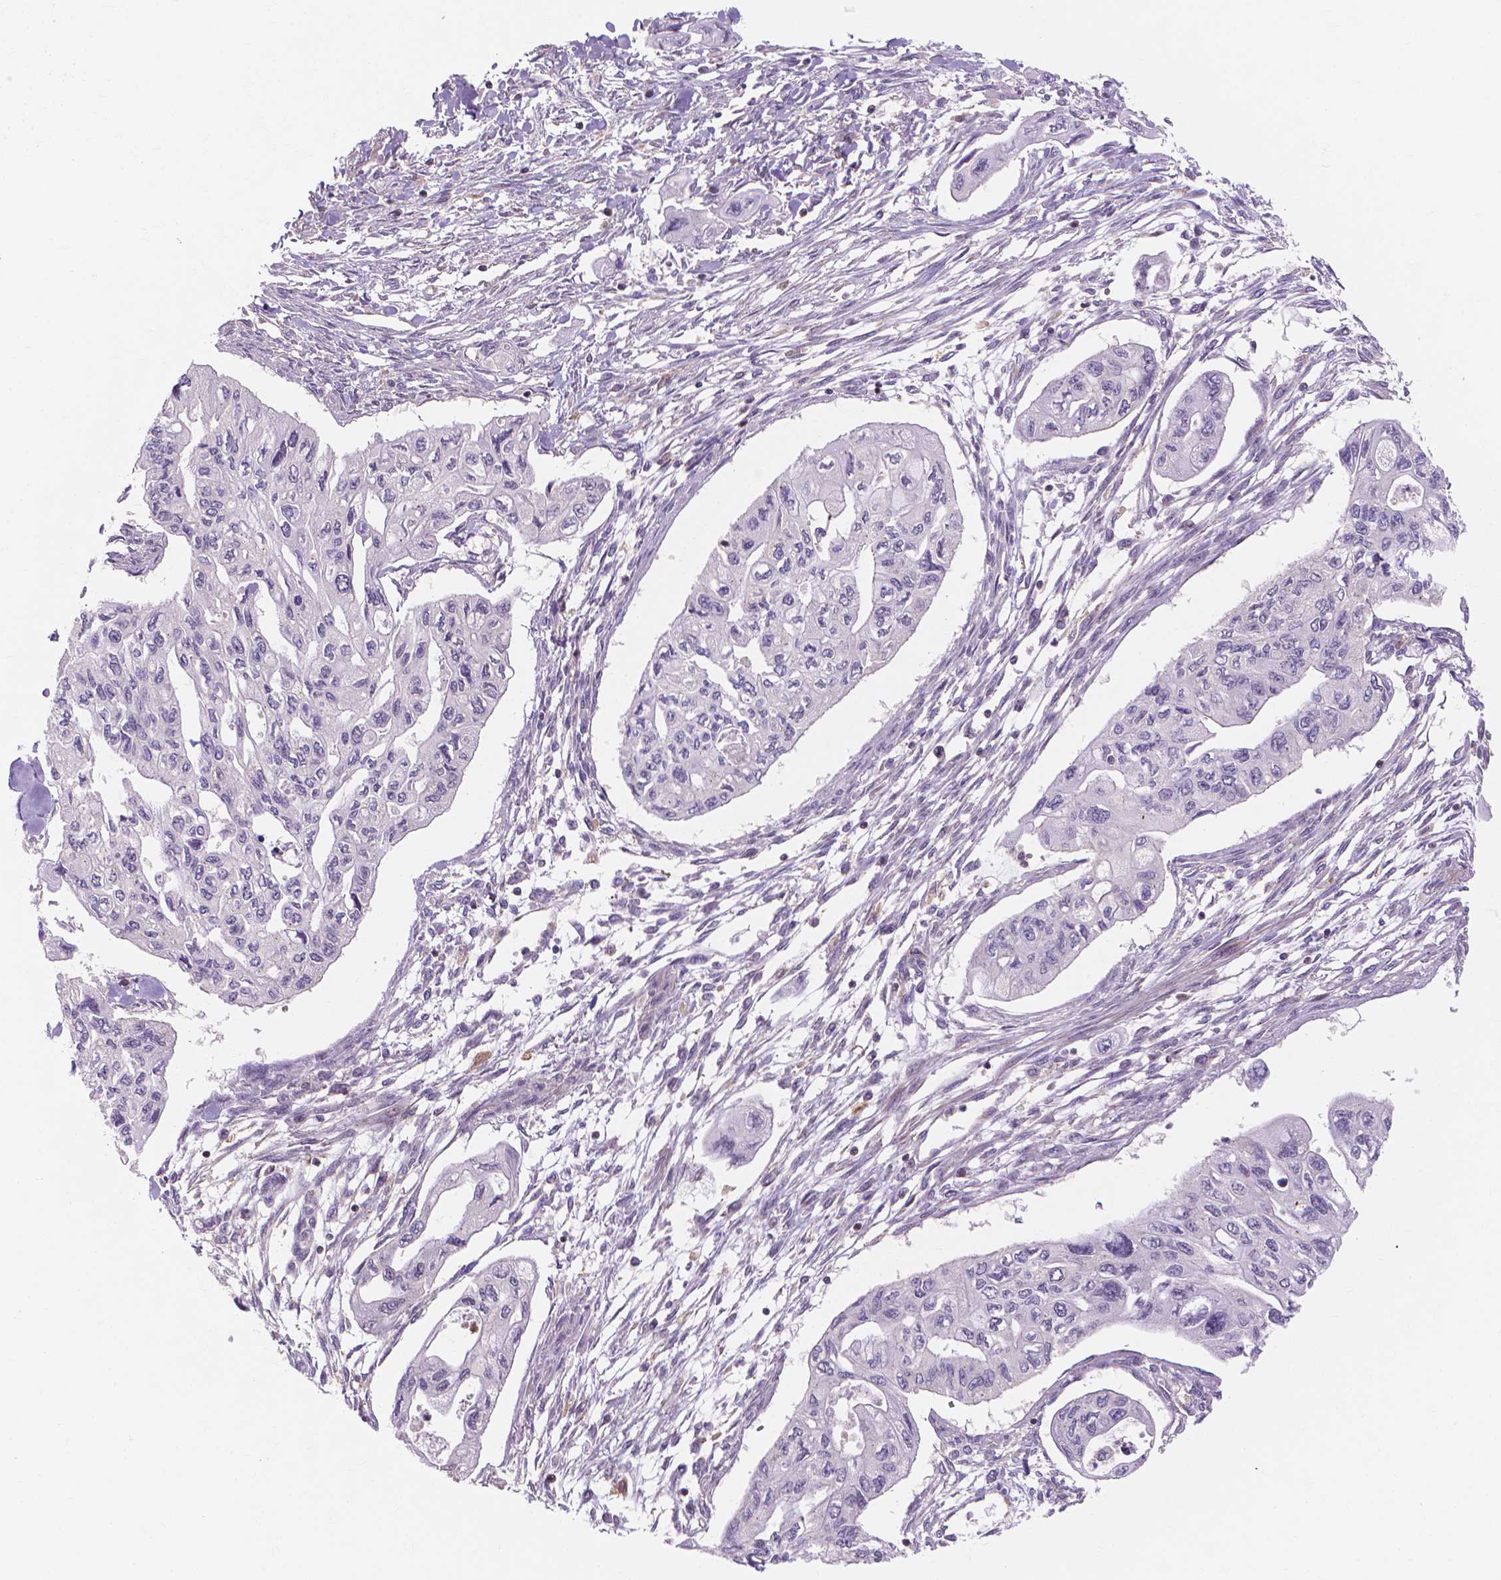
{"staining": {"intensity": "negative", "quantity": "none", "location": "none"}, "tissue": "pancreatic cancer", "cell_type": "Tumor cells", "image_type": "cancer", "snomed": [{"axis": "morphology", "description": "Adenocarcinoma, NOS"}, {"axis": "topography", "description": "Pancreas"}], "caption": "This histopathology image is of pancreatic adenocarcinoma stained with immunohistochemistry to label a protein in brown with the nuclei are counter-stained blue. There is no positivity in tumor cells.", "gene": "PRDM13", "patient": {"sex": "female", "age": 76}}